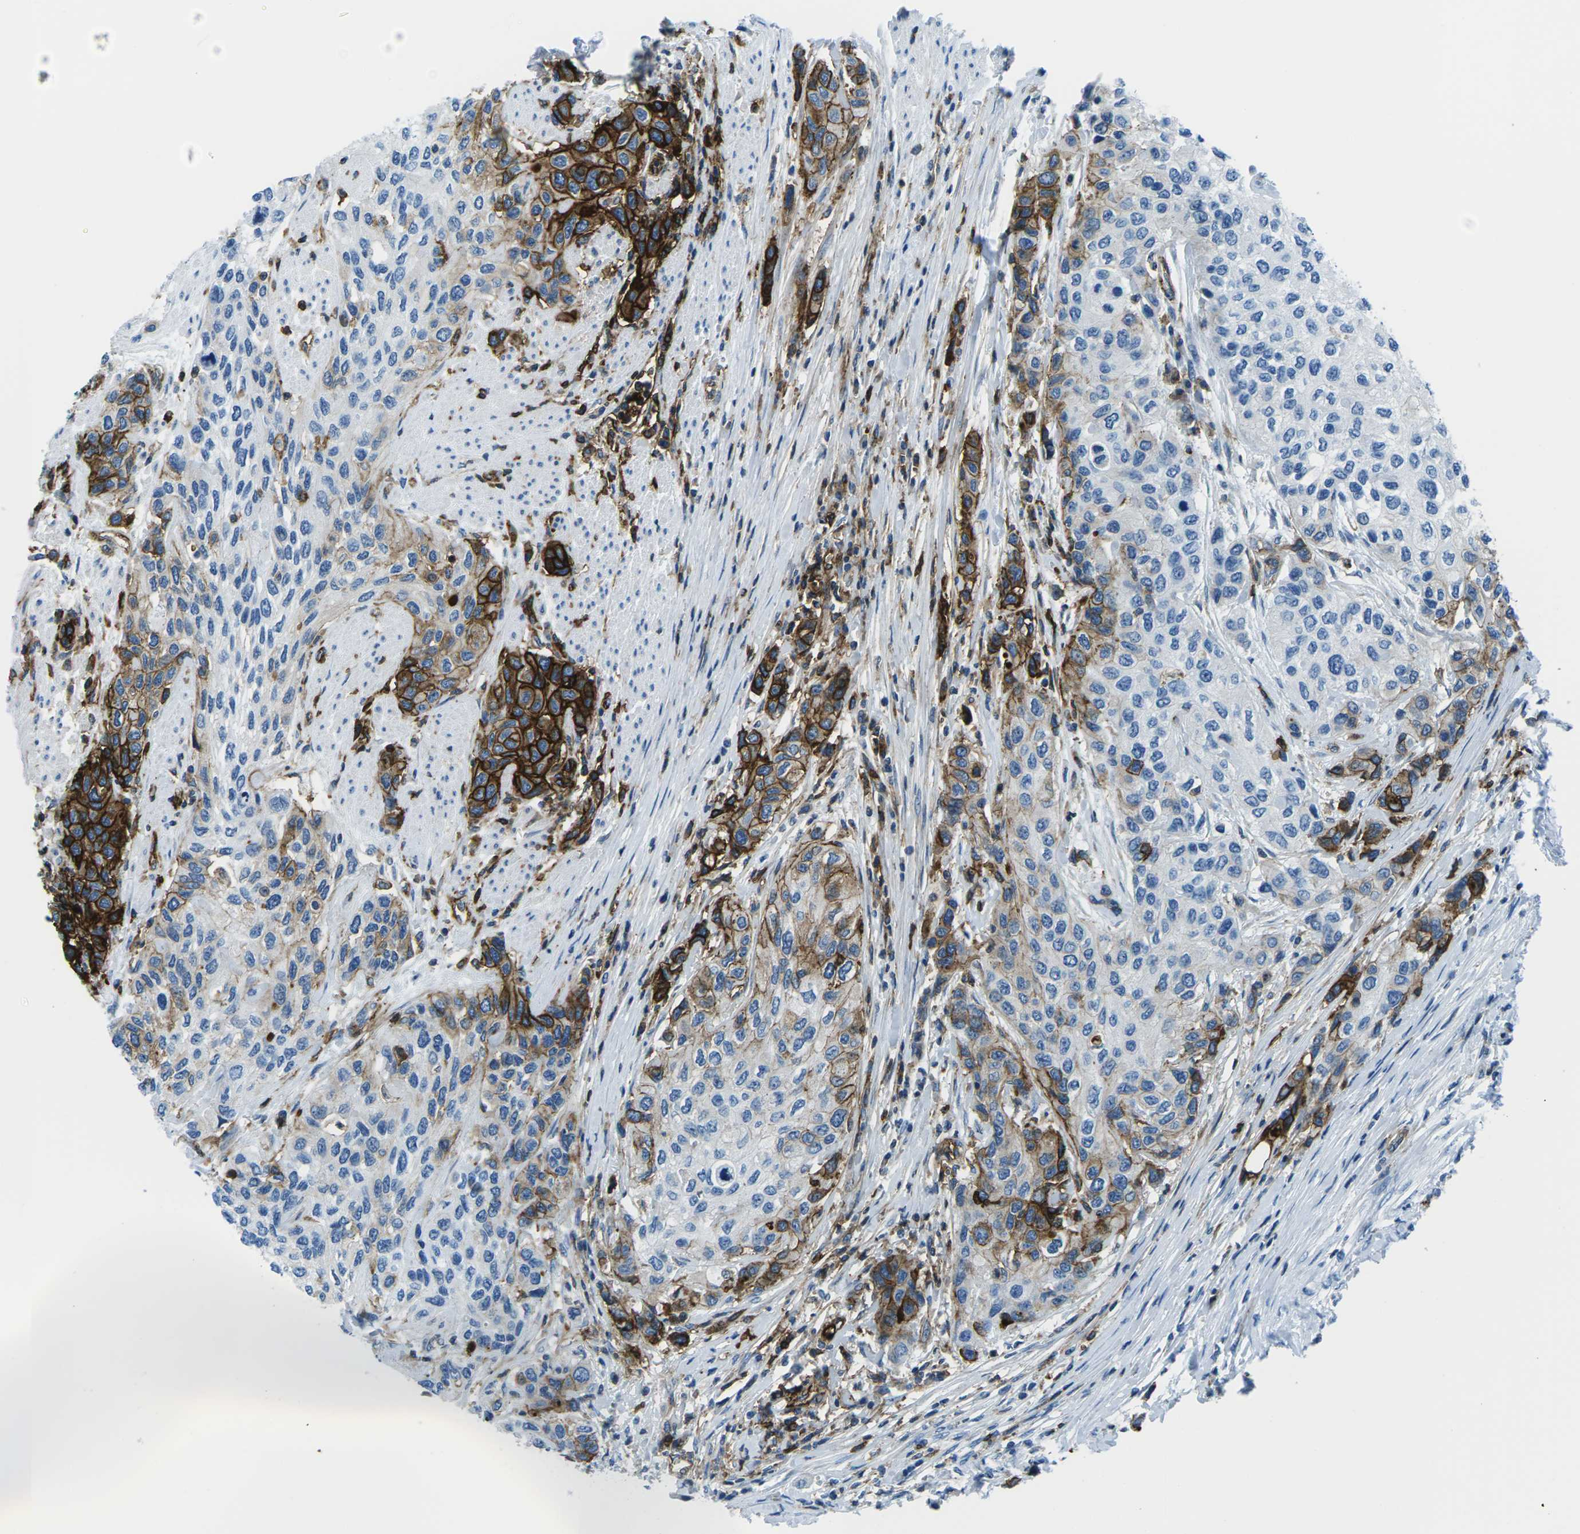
{"staining": {"intensity": "strong", "quantity": "<25%", "location": "cytoplasmic/membranous"}, "tissue": "urothelial cancer", "cell_type": "Tumor cells", "image_type": "cancer", "snomed": [{"axis": "morphology", "description": "Urothelial carcinoma, High grade"}, {"axis": "topography", "description": "Urinary bladder"}], "caption": "Tumor cells reveal medium levels of strong cytoplasmic/membranous positivity in about <25% of cells in urothelial cancer.", "gene": "SOCS4", "patient": {"sex": "female", "age": 56}}